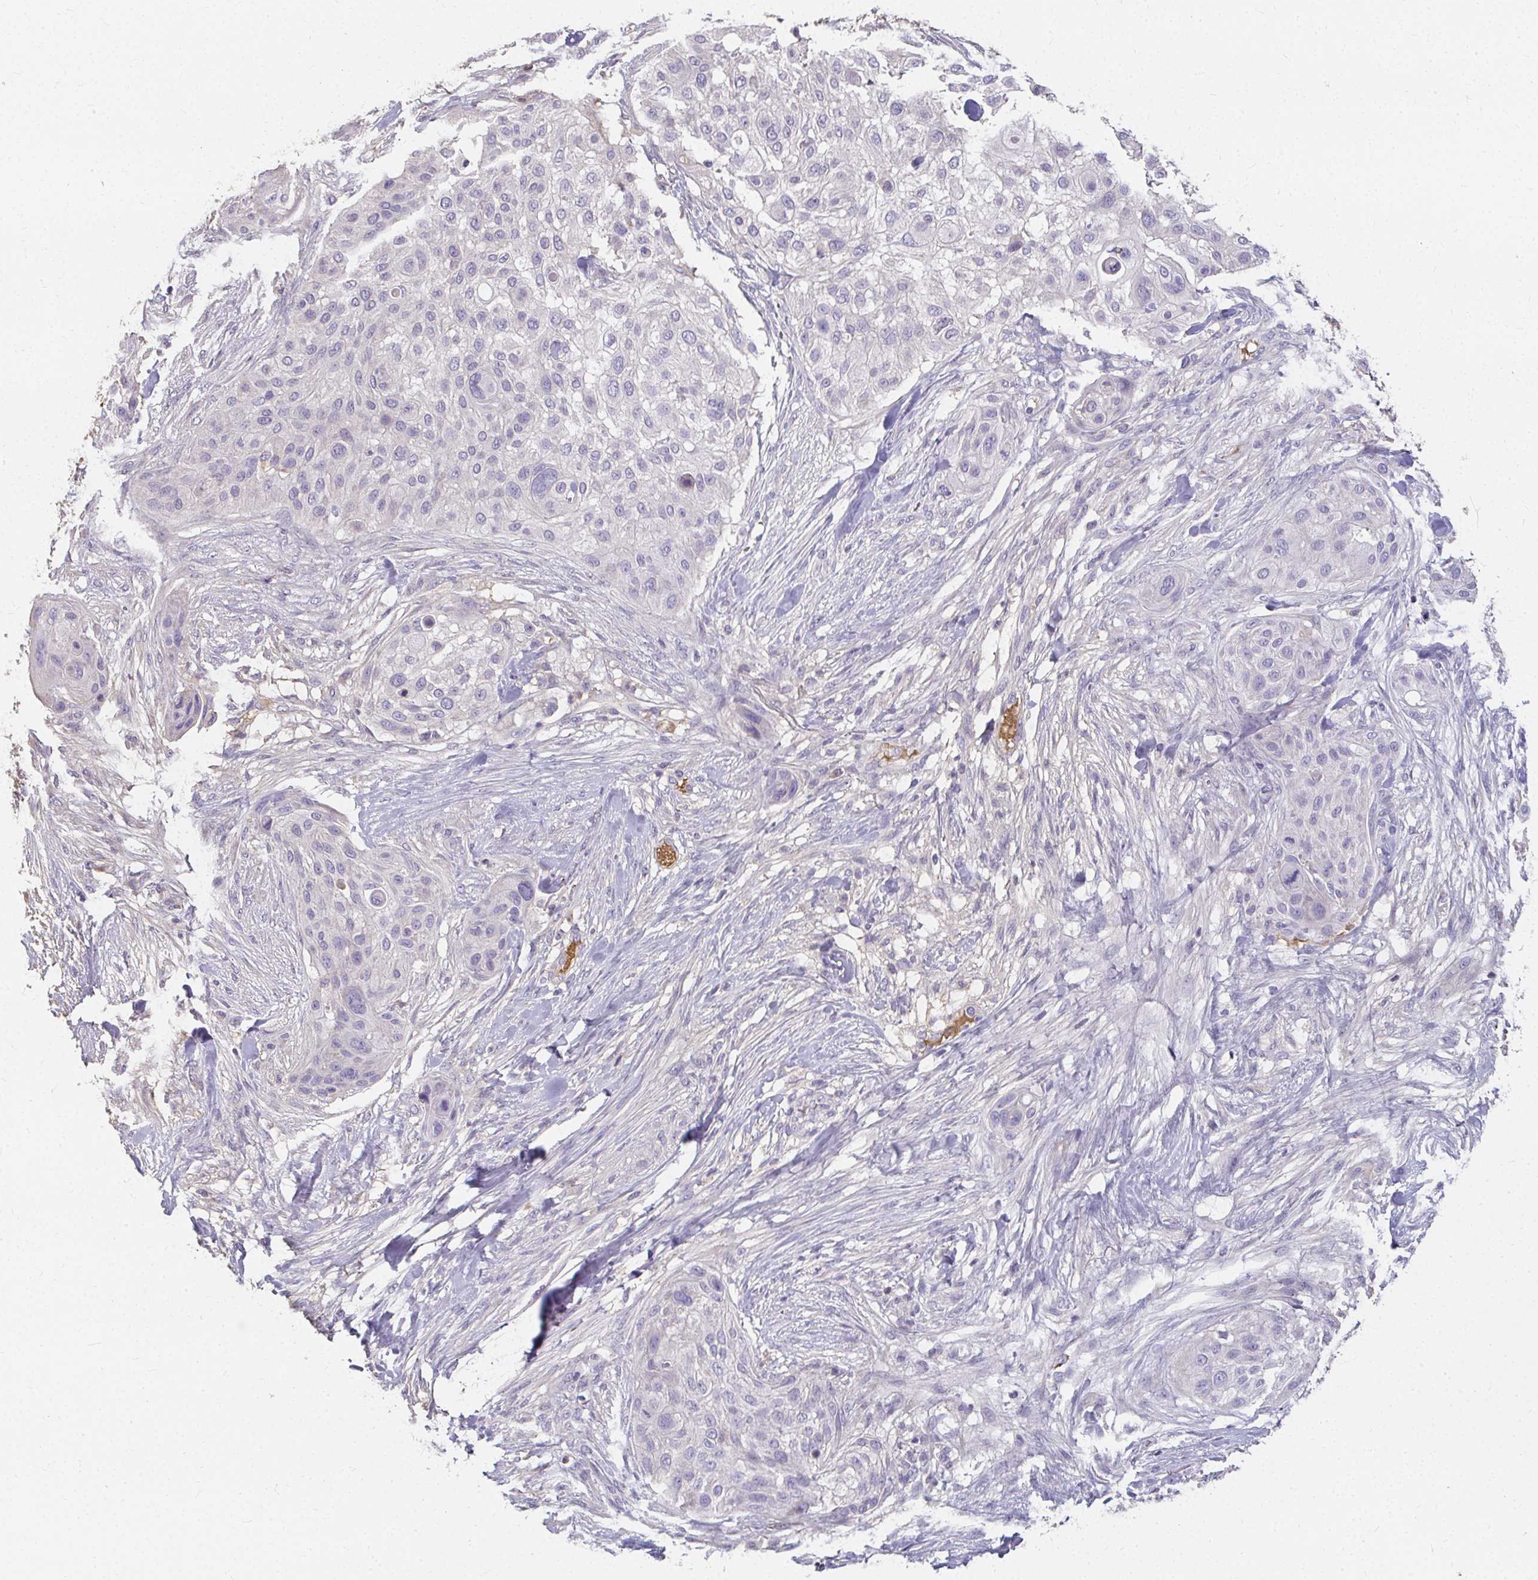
{"staining": {"intensity": "negative", "quantity": "none", "location": "none"}, "tissue": "skin cancer", "cell_type": "Tumor cells", "image_type": "cancer", "snomed": [{"axis": "morphology", "description": "Squamous cell carcinoma, NOS"}, {"axis": "topography", "description": "Skin"}], "caption": "Skin cancer (squamous cell carcinoma) was stained to show a protein in brown. There is no significant staining in tumor cells. (Stains: DAB (3,3'-diaminobenzidine) immunohistochemistry with hematoxylin counter stain, Microscopy: brightfield microscopy at high magnification).", "gene": "LOXL4", "patient": {"sex": "female", "age": 87}}